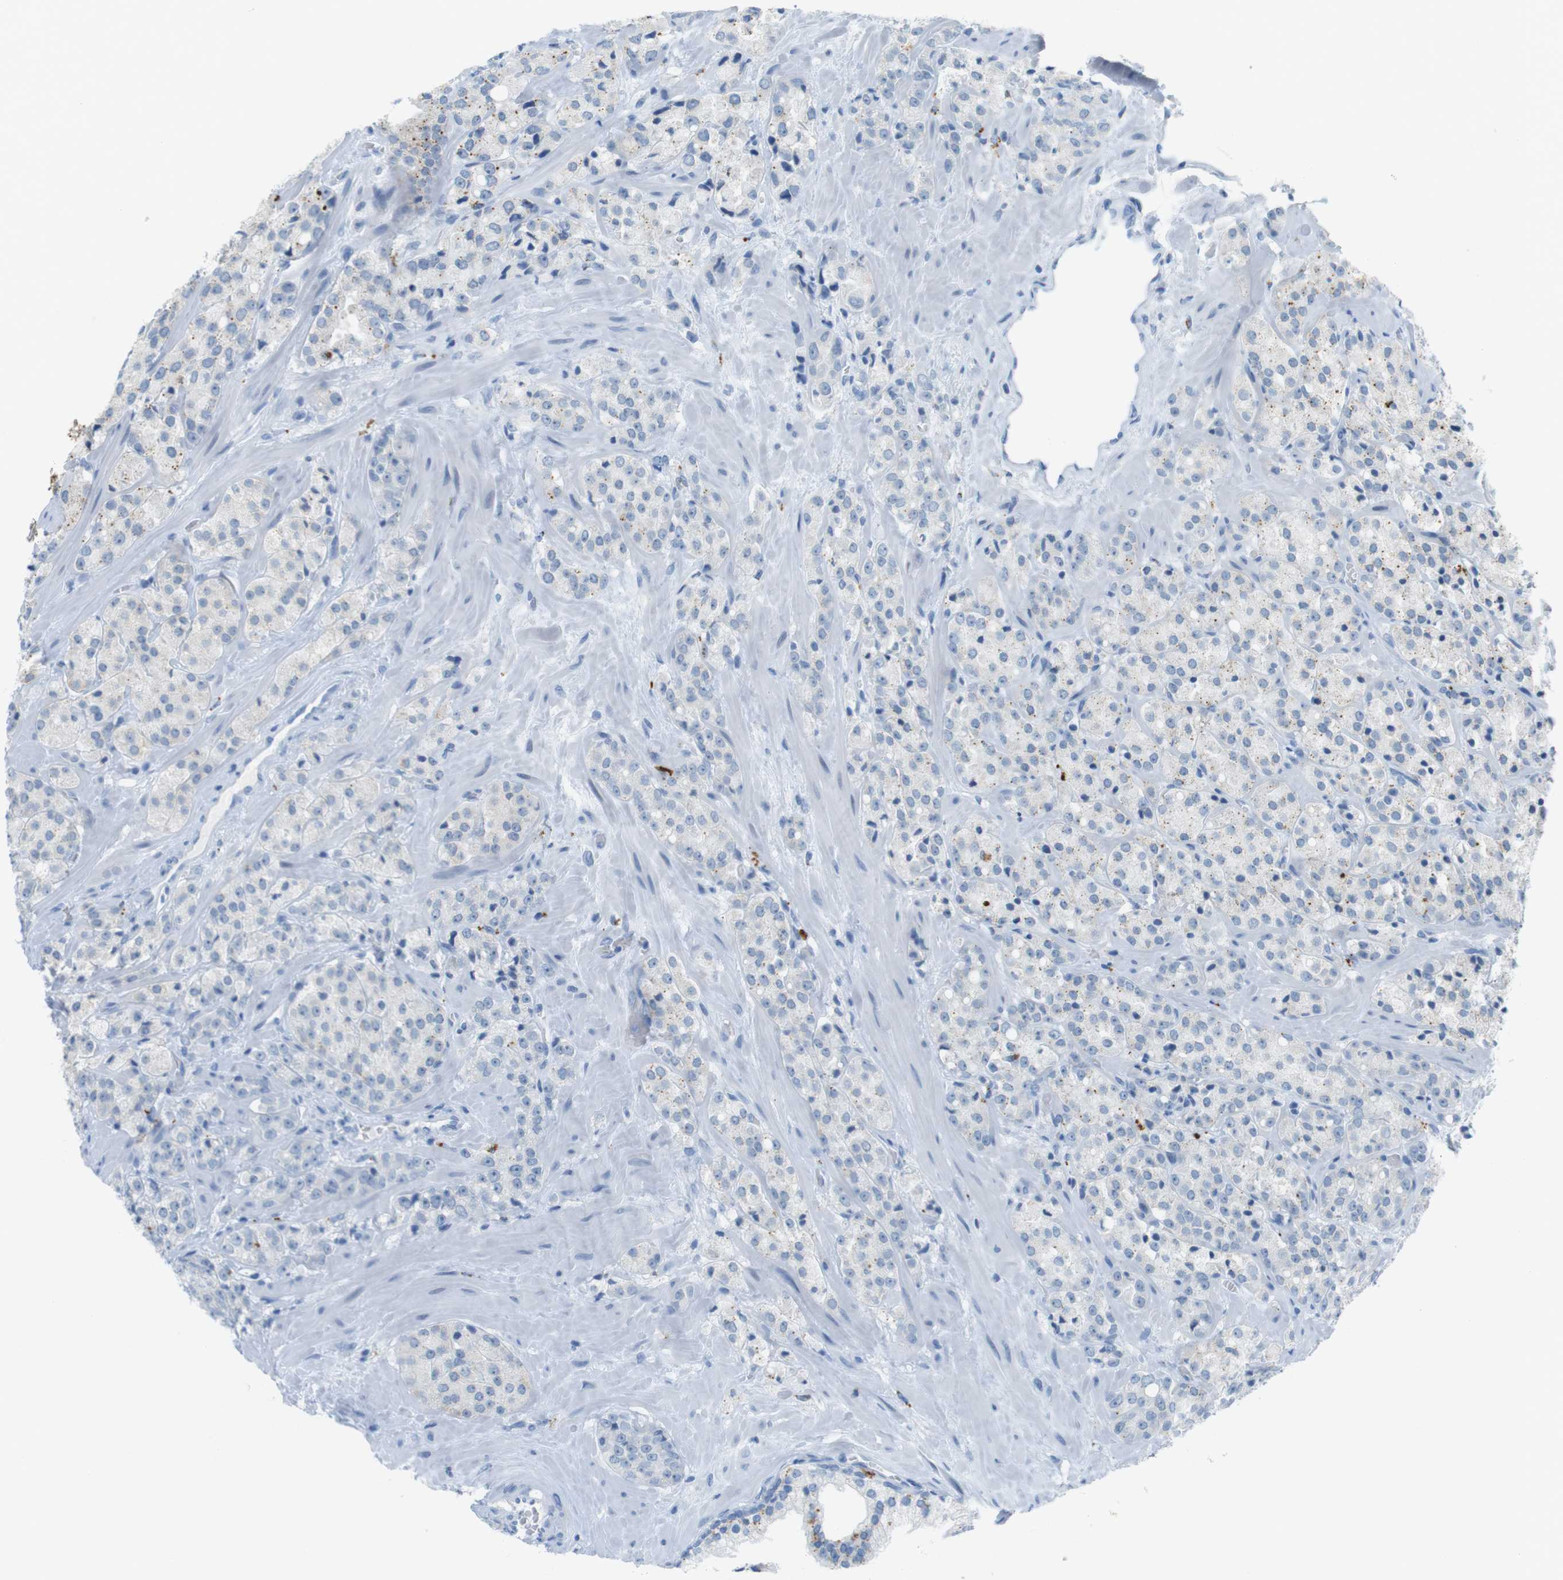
{"staining": {"intensity": "weak", "quantity": "25%-75%", "location": "cytoplasmic/membranous"}, "tissue": "prostate cancer", "cell_type": "Tumor cells", "image_type": "cancer", "snomed": [{"axis": "morphology", "description": "Adenocarcinoma, High grade"}, {"axis": "topography", "description": "Prostate"}], "caption": "Immunohistochemical staining of human prostate cancer (adenocarcinoma (high-grade)) exhibits low levels of weak cytoplasmic/membranous protein expression in approximately 25%-75% of tumor cells.", "gene": "YIPF1", "patient": {"sex": "male", "age": 64}}